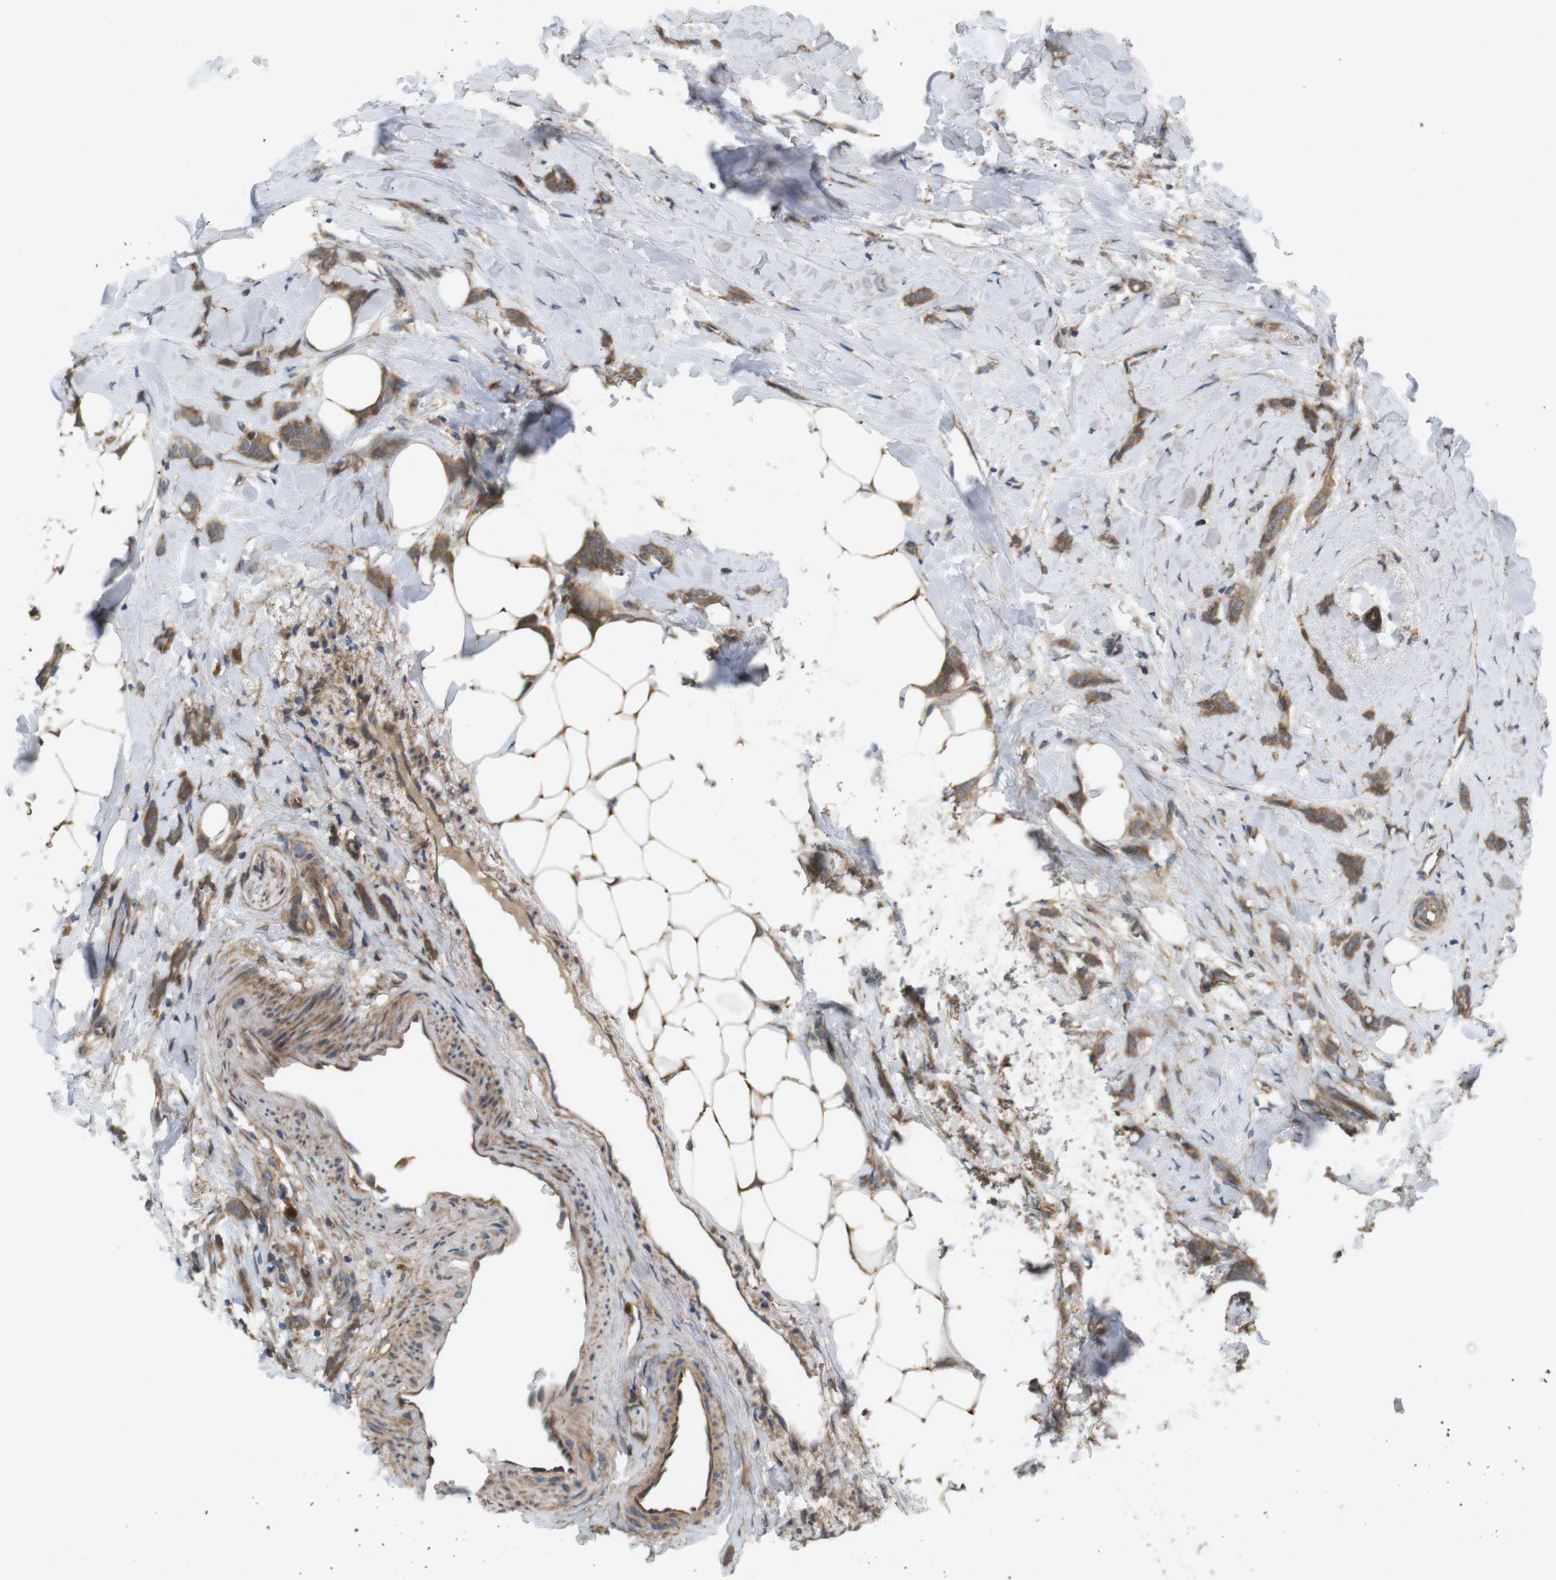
{"staining": {"intensity": "moderate", "quantity": ">75%", "location": "cytoplasmic/membranous"}, "tissue": "breast cancer", "cell_type": "Tumor cells", "image_type": "cancer", "snomed": [{"axis": "morphology", "description": "Lobular carcinoma, in situ"}, {"axis": "morphology", "description": "Lobular carcinoma"}, {"axis": "topography", "description": "Breast"}], "caption": "An image showing moderate cytoplasmic/membranous positivity in approximately >75% of tumor cells in breast cancer, as visualized by brown immunohistochemical staining.", "gene": "DDAH2", "patient": {"sex": "female", "age": 41}}